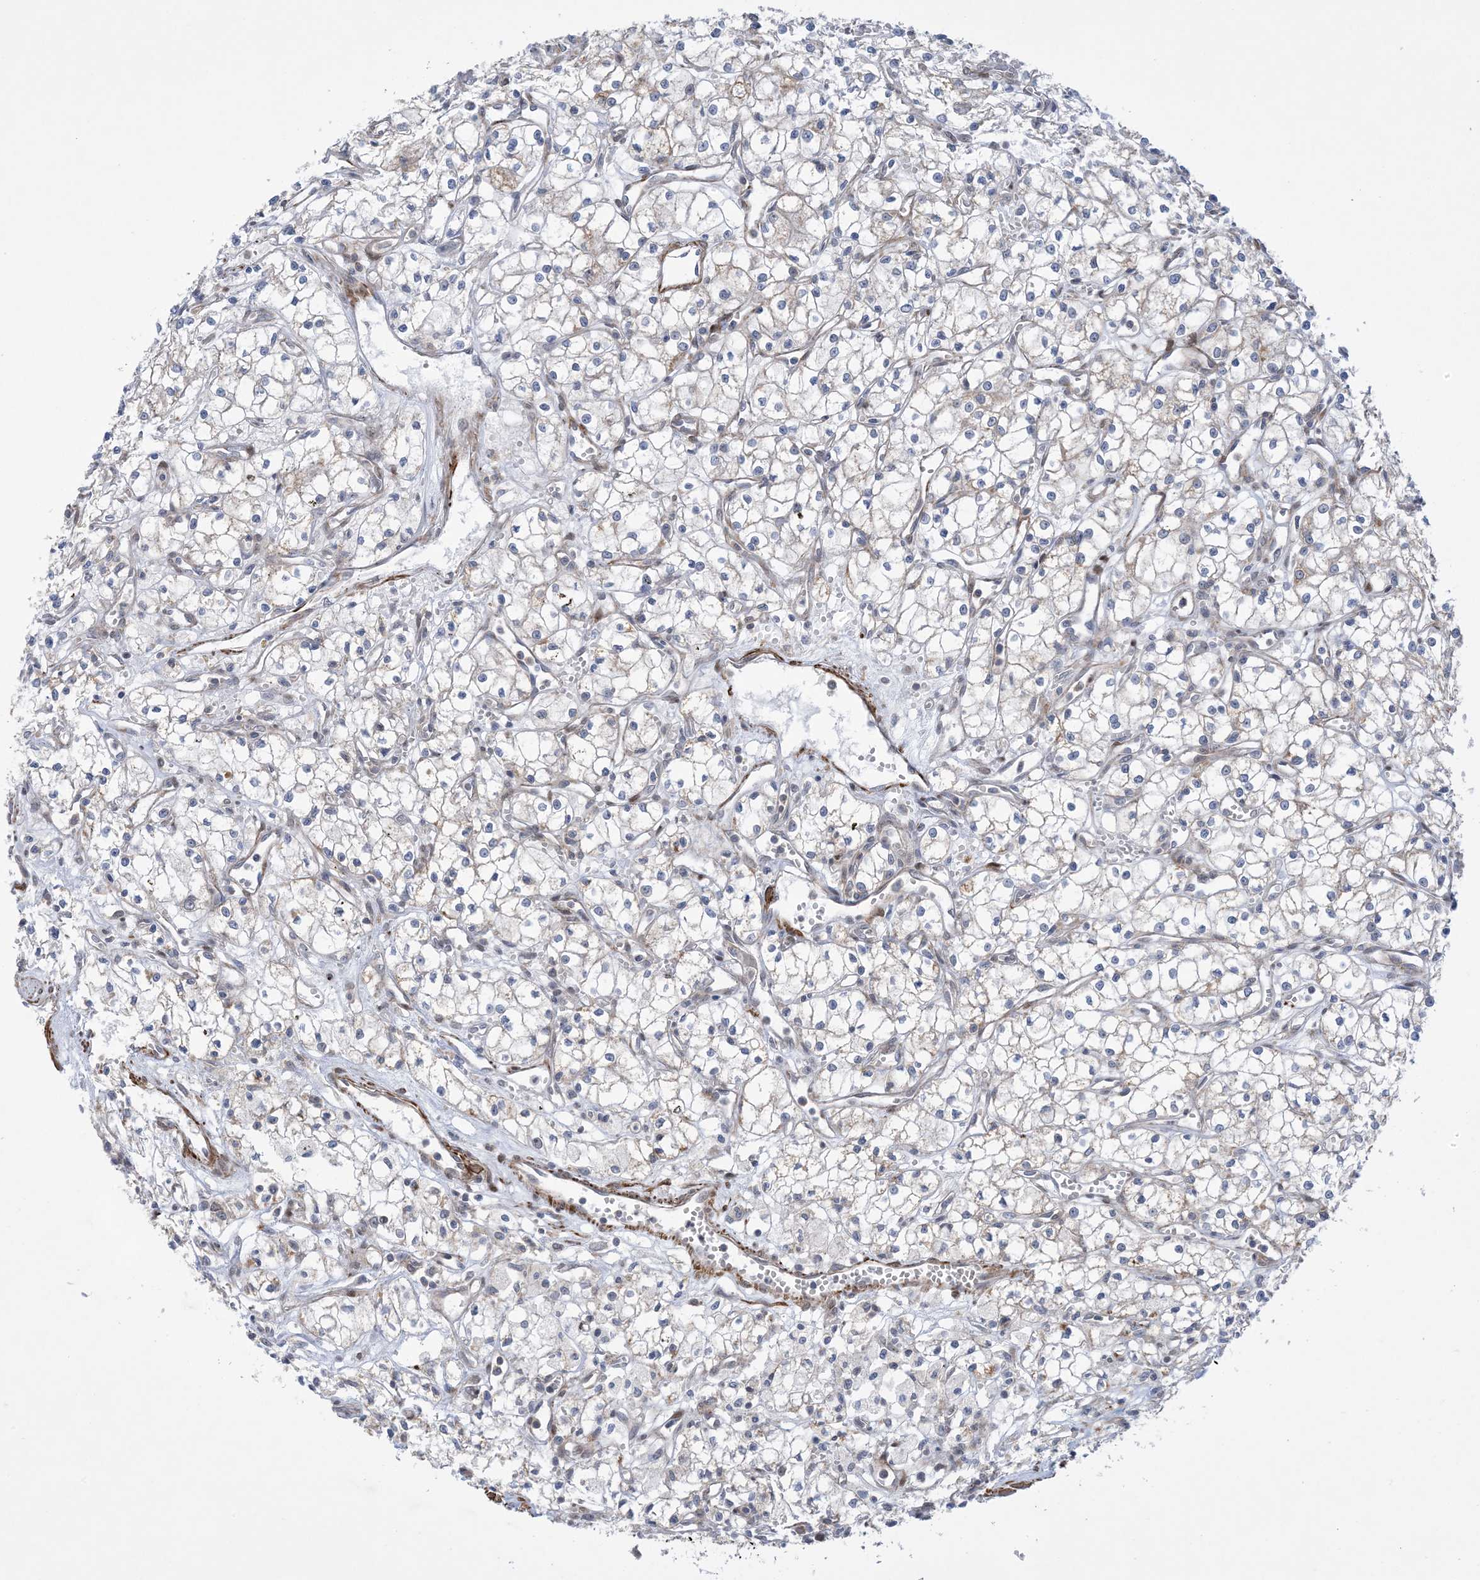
{"staining": {"intensity": "weak", "quantity": "<25%", "location": "cytoplasmic/membranous"}, "tissue": "renal cancer", "cell_type": "Tumor cells", "image_type": "cancer", "snomed": [{"axis": "morphology", "description": "Adenocarcinoma, NOS"}, {"axis": "topography", "description": "Kidney"}], "caption": "Micrograph shows no significant protein positivity in tumor cells of renal cancer (adenocarcinoma).", "gene": "ZNF8", "patient": {"sex": "male", "age": 59}}